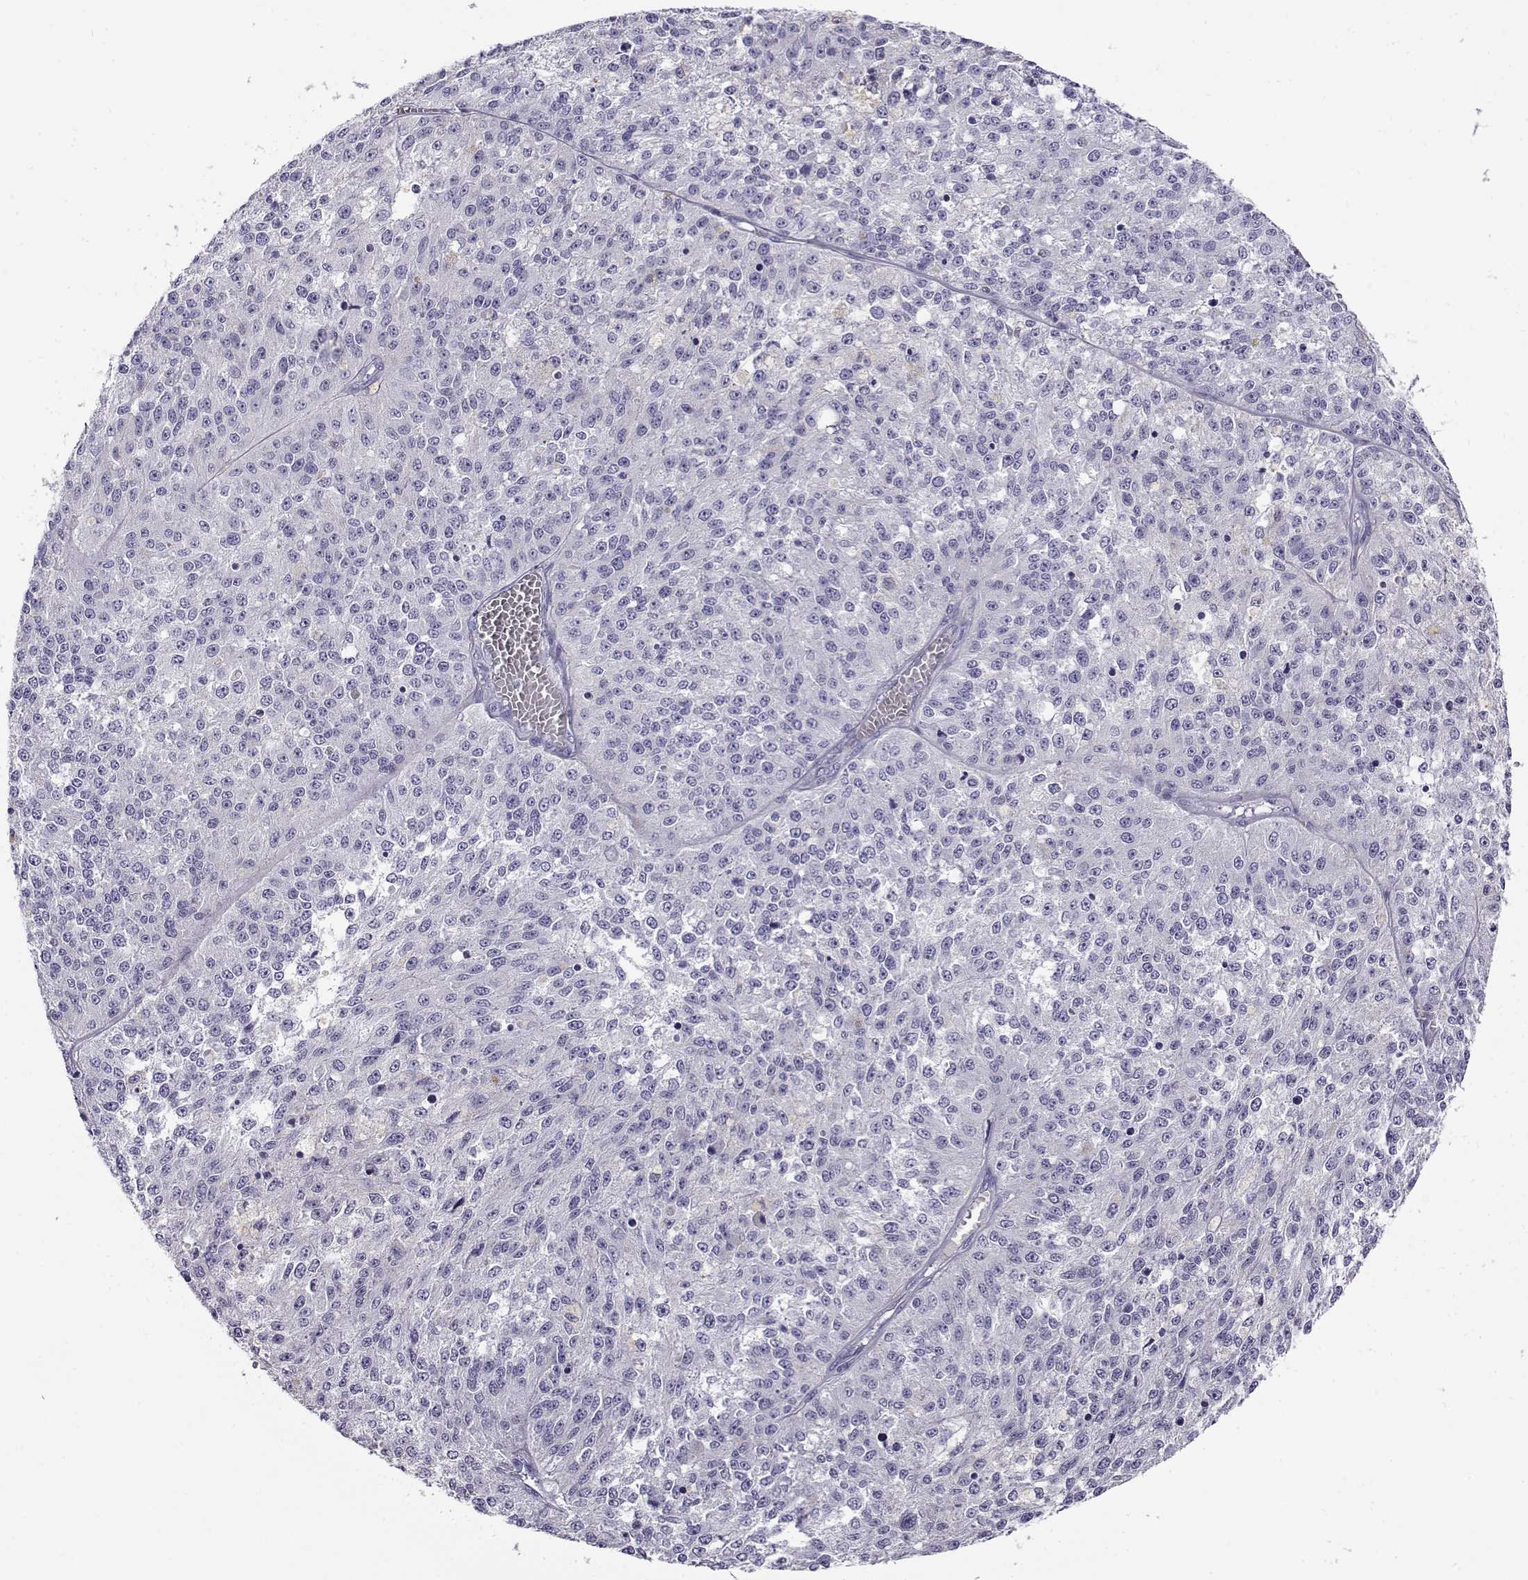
{"staining": {"intensity": "negative", "quantity": "none", "location": "none"}, "tissue": "melanoma", "cell_type": "Tumor cells", "image_type": "cancer", "snomed": [{"axis": "morphology", "description": "Malignant melanoma, Metastatic site"}, {"axis": "topography", "description": "Lymph node"}], "caption": "High power microscopy histopathology image of an IHC histopathology image of malignant melanoma (metastatic site), revealing no significant staining in tumor cells. The staining was performed using DAB (3,3'-diaminobenzidine) to visualize the protein expression in brown, while the nuclei were stained in blue with hematoxylin (Magnification: 20x).", "gene": "CABS1", "patient": {"sex": "female", "age": 64}}